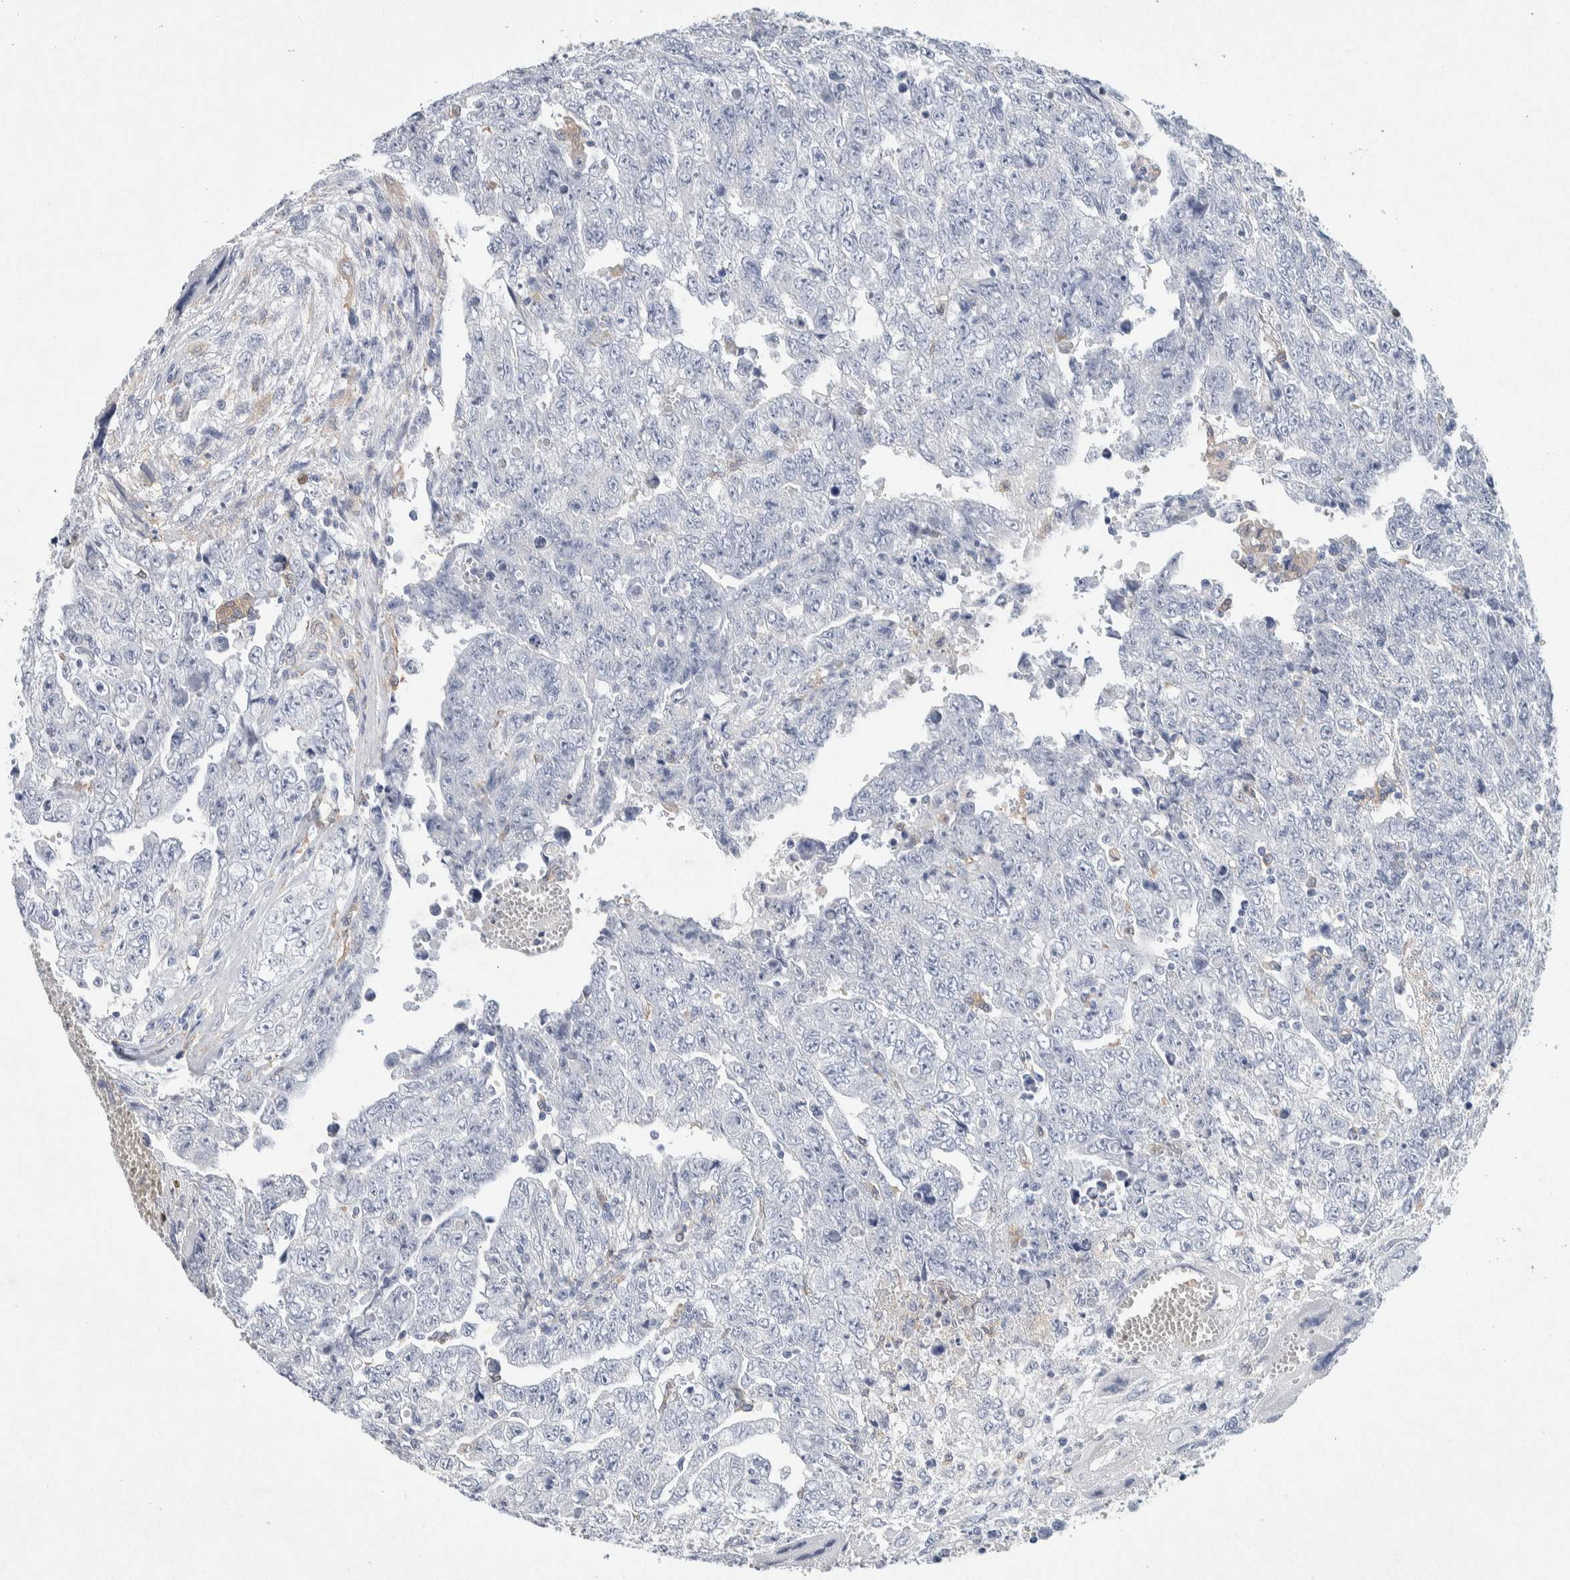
{"staining": {"intensity": "negative", "quantity": "none", "location": "none"}, "tissue": "testis cancer", "cell_type": "Tumor cells", "image_type": "cancer", "snomed": [{"axis": "morphology", "description": "Carcinoma, Embryonal, NOS"}, {"axis": "topography", "description": "Testis"}], "caption": "Immunohistochemical staining of testis embryonal carcinoma shows no significant positivity in tumor cells.", "gene": "NCF2", "patient": {"sex": "male", "age": 28}}